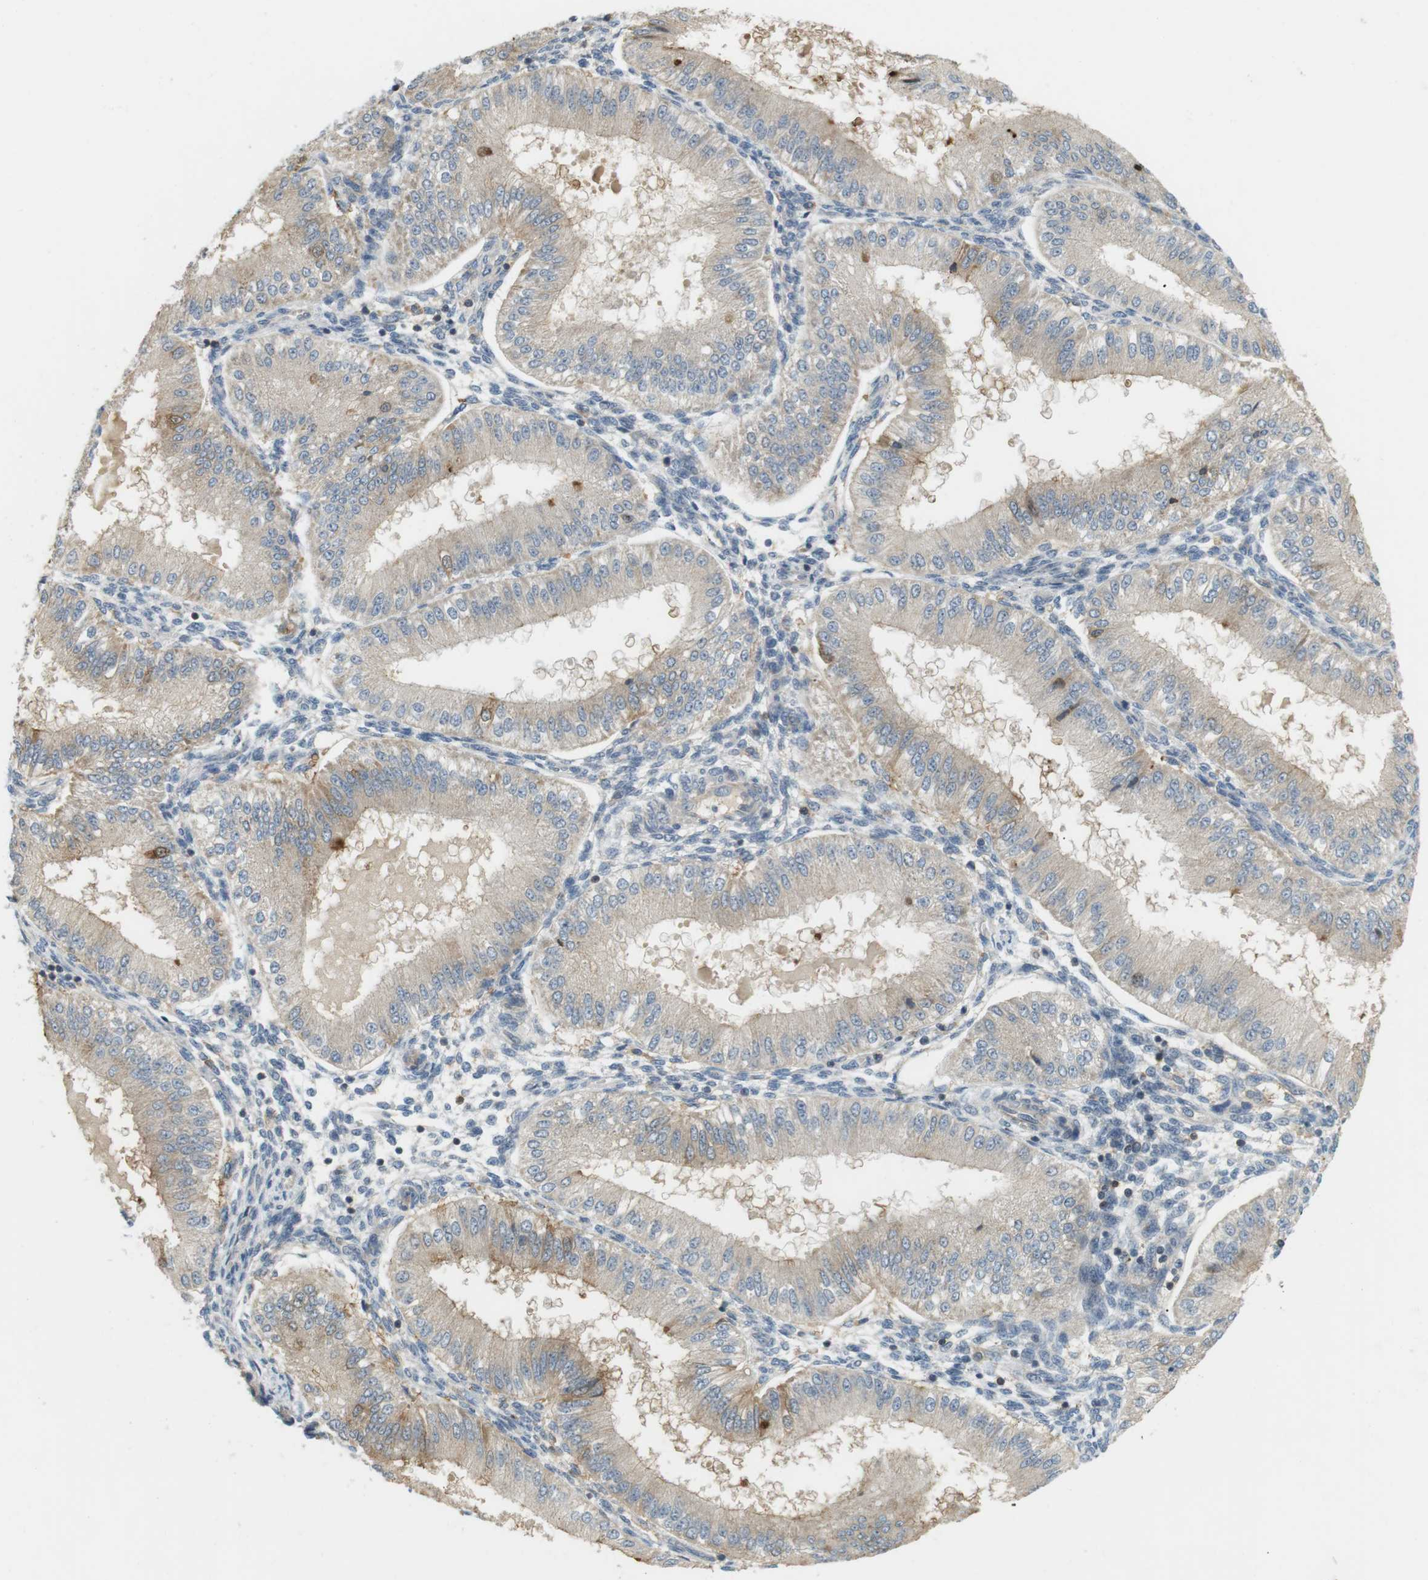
{"staining": {"intensity": "weak", "quantity": "<25%", "location": "cytoplasmic/membranous"}, "tissue": "endometrium", "cell_type": "Cells in endometrial stroma", "image_type": "normal", "snomed": [{"axis": "morphology", "description": "Normal tissue, NOS"}, {"axis": "topography", "description": "Endometrium"}], "caption": "The IHC image has no significant staining in cells in endometrial stroma of endometrium. The staining was performed using DAB to visualize the protein expression in brown, while the nuclei were stained in blue with hematoxylin (Magnification: 20x).", "gene": "P2RY1", "patient": {"sex": "female", "age": 39}}